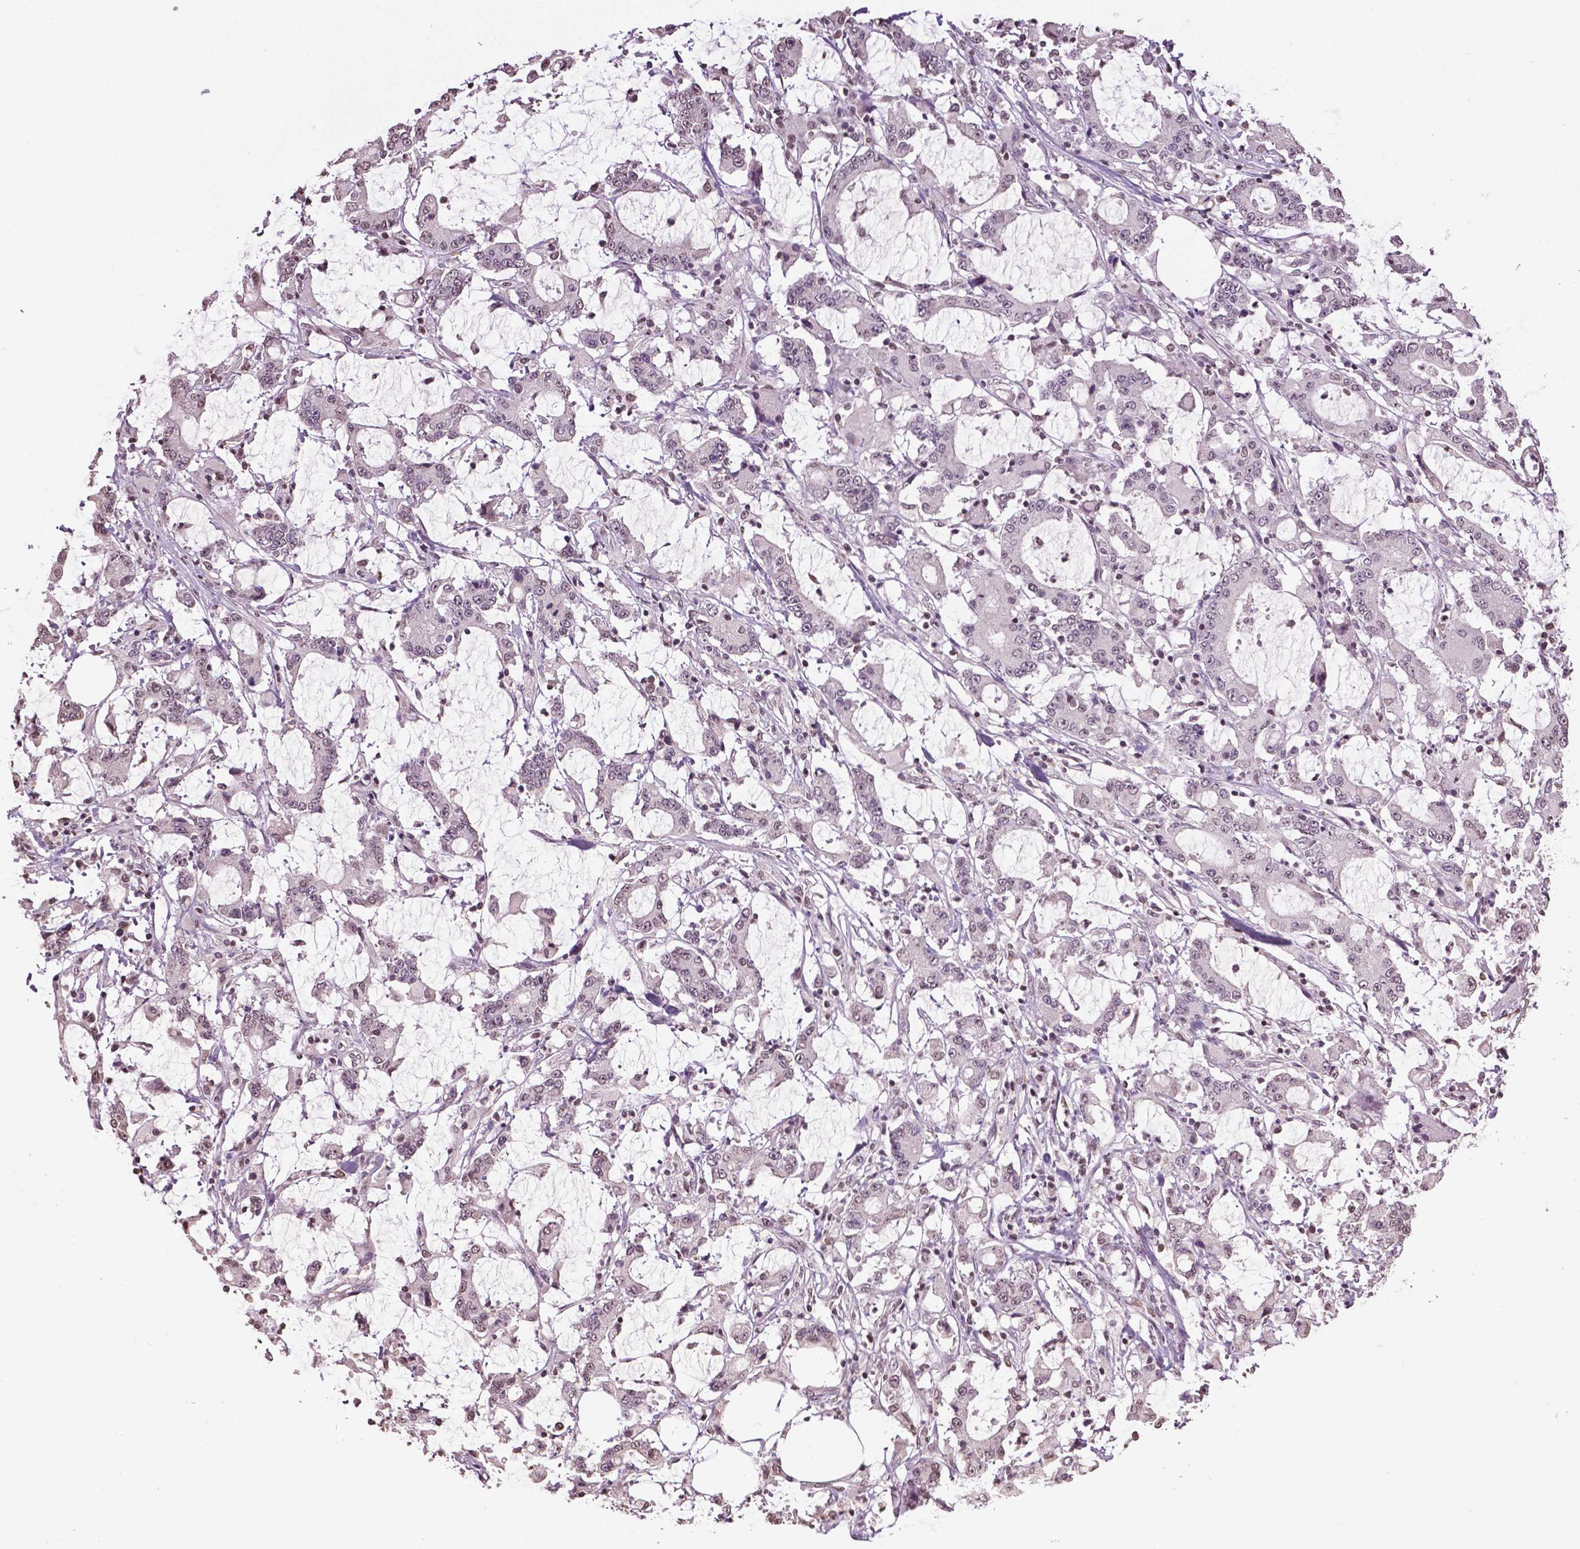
{"staining": {"intensity": "negative", "quantity": "none", "location": "none"}, "tissue": "stomach cancer", "cell_type": "Tumor cells", "image_type": "cancer", "snomed": [{"axis": "morphology", "description": "Adenocarcinoma, NOS"}, {"axis": "topography", "description": "Stomach, upper"}], "caption": "Stomach cancer was stained to show a protein in brown. There is no significant positivity in tumor cells. (DAB immunohistochemistry, high magnification).", "gene": "DLX5", "patient": {"sex": "male", "age": 68}}